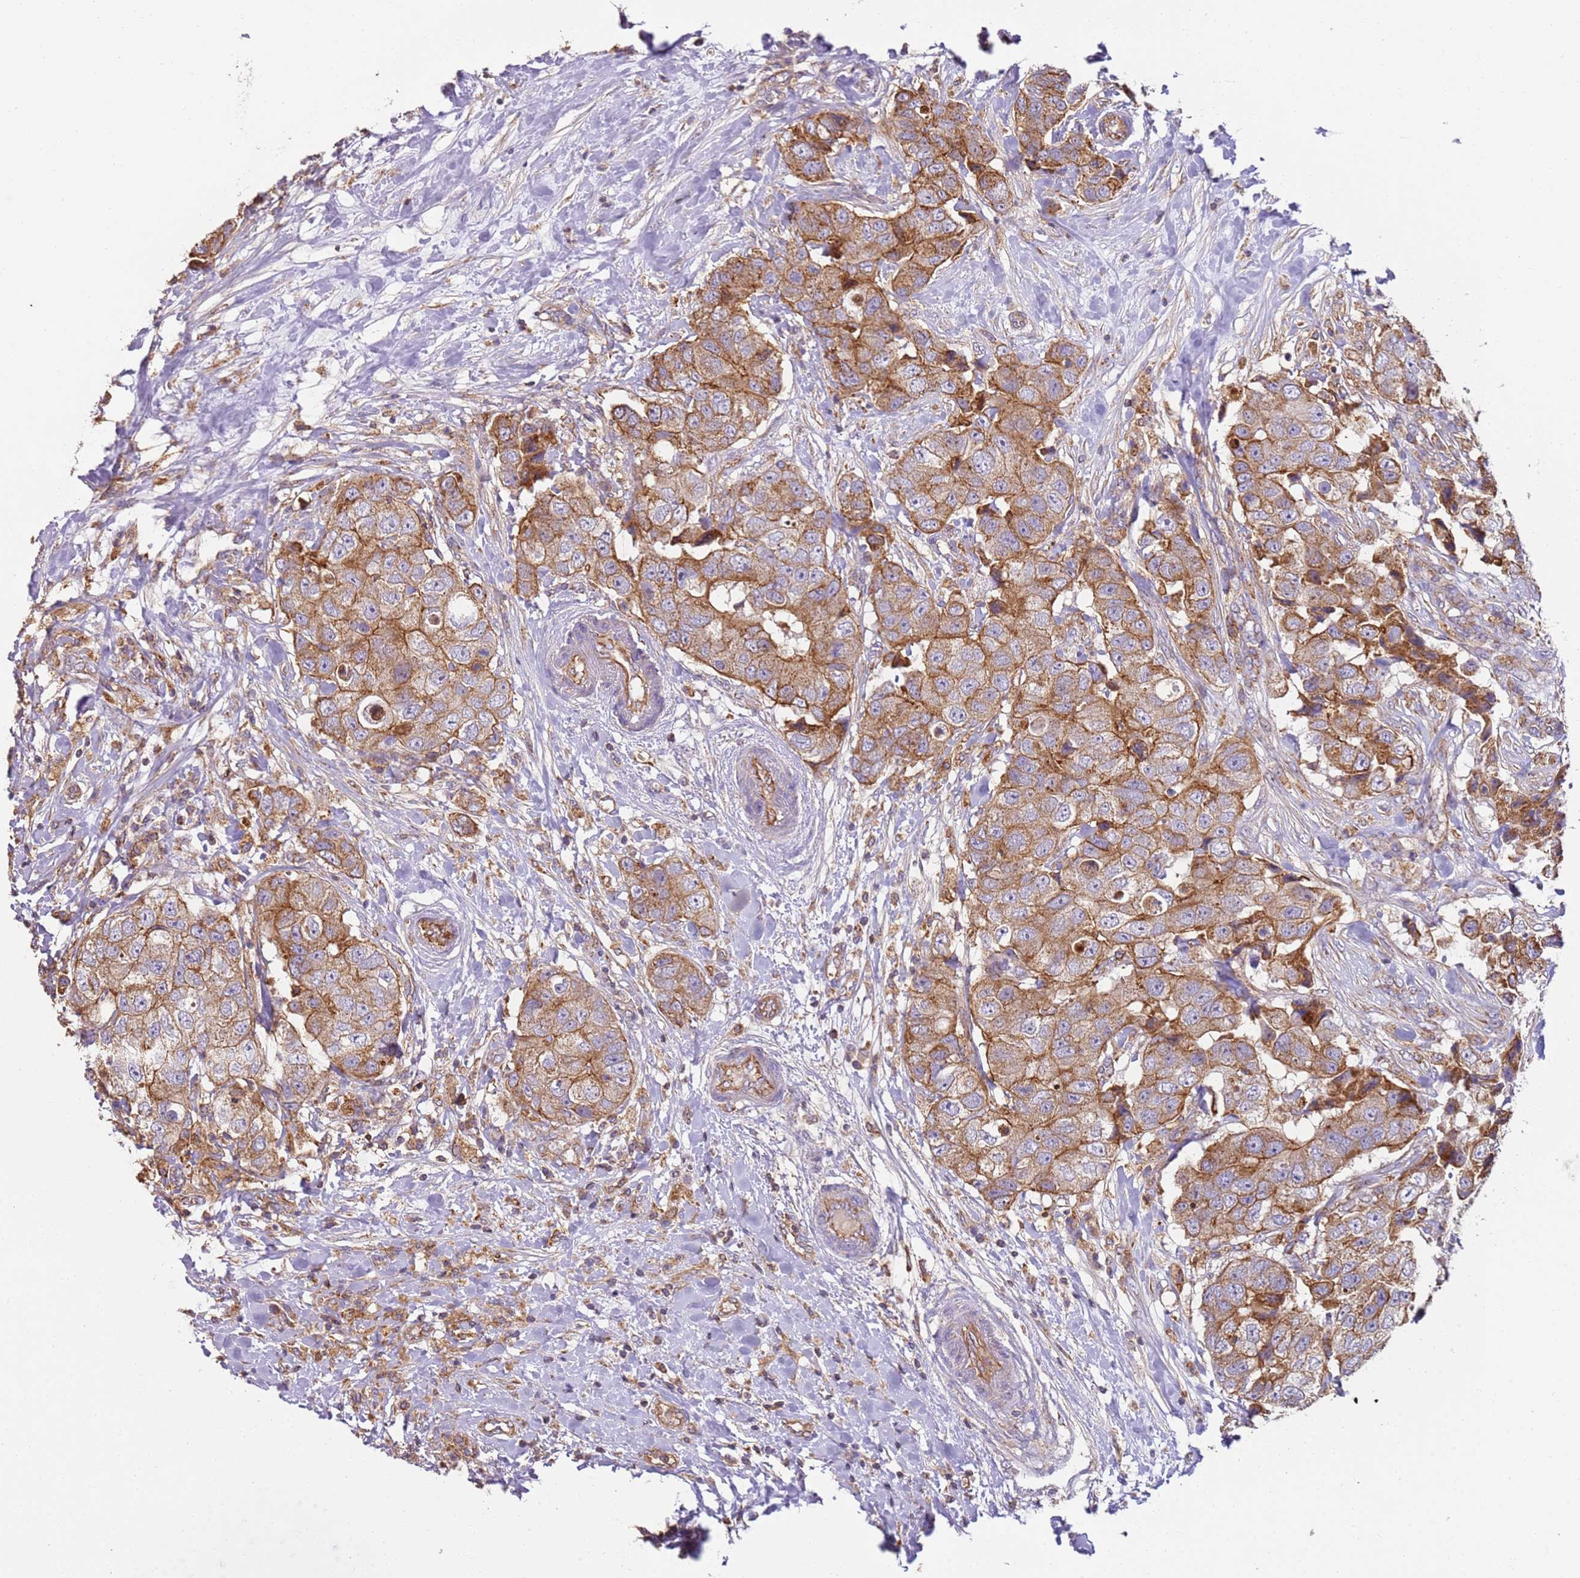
{"staining": {"intensity": "moderate", "quantity": ">75%", "location": "cytoplasmic/membranous"}, "tissue": "breast cancer", "cell_type": "Tumor cells", "image_type": "cancer", "snomed": [{"axis": "morphology", "description": "Normal tissue, NOS"}, {"axis": "morphology", "description": "Duct carcinoma"}, {"axis": "topography", "description": "Breast"}], "caption": "Immunohistochemistry (DAB (3,3'-diaminobenzidine)) staining of breast cancer reveals moderate cytoplasmic/membranous protein expression in approximately >75% of tumor cells.", "gene": "RMND5A", "patient": {"sex": "female", "age": 62}}